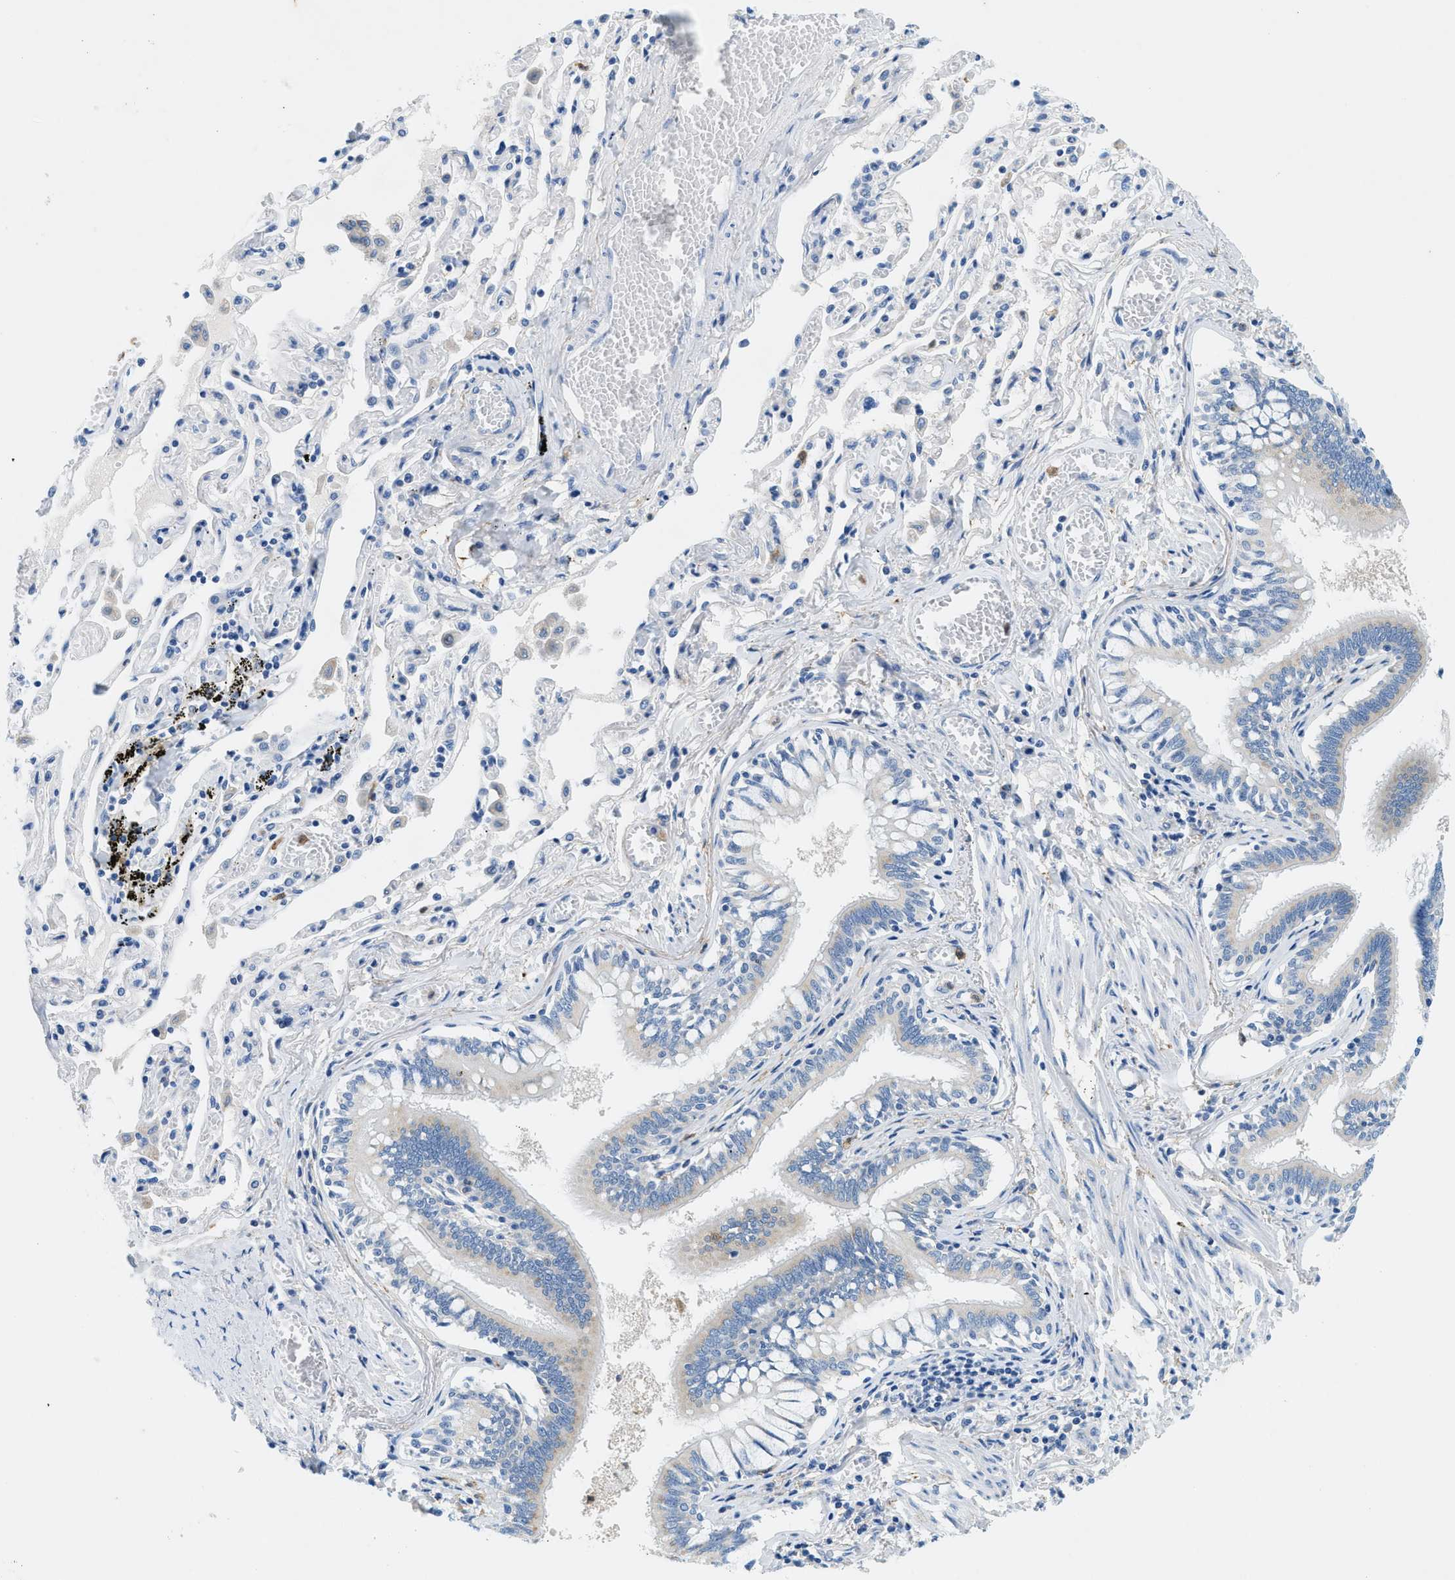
{"staining": {"intensity": "moderate", "quantity": "25%-75%", "location": "cytoplasmic/membranous"}, "tissue": "bronchus", "cell_type": "Respiratory epithelial cells", "image_type": "normal", "snomed": [{"axis": "morphology", "description": "Normal tissue, NOS"}, {"axis": "morphology", "description": "Inflammation, NOS"}, {"axis": "topography", "description": "Cartilage tissue"}, {"axis": "topography", "description": "Lung"}], "caption": "Immunohistochemical staining of normal human bronchus demonstrates moderate cytoplasmic/membranous protein positivity in approximately 25%-75% of respiratory epithelial cells.", "gene": "ZDHHC13", "patient": {"sex": "male", "age": 71}}